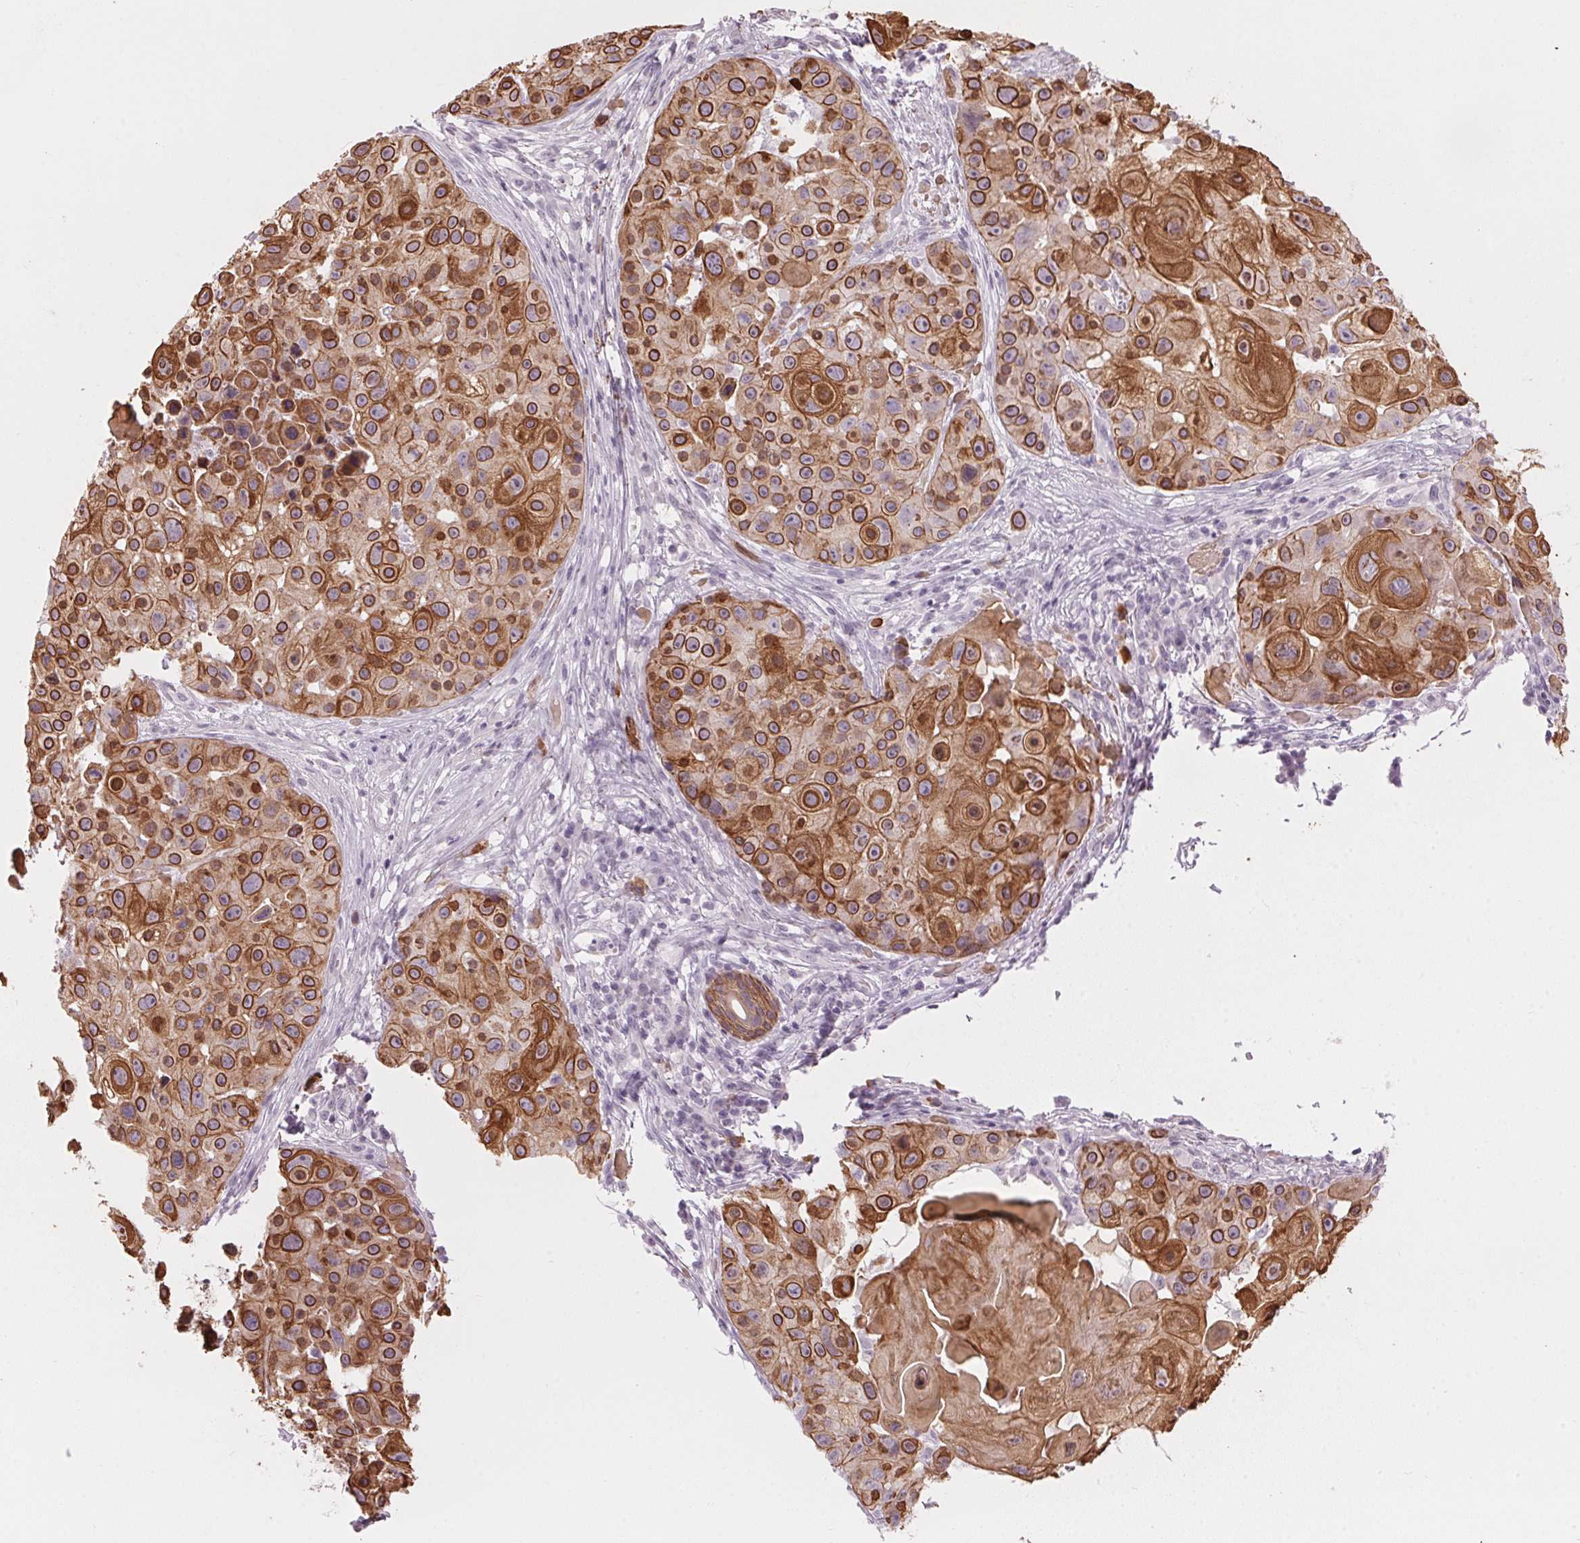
{"staining": {"intensity": "strong", "quantity": ">75%", "location": "cytoplasmic/membranous"}, "tissue": "skin cancer", "cell_type": "Tumor cells", "image_type": "cancer", "snomed": [{"axis": "morphology", "description": "Squamous cell carcinoma, NOS"}, {"axis": "topography", "description": "Skin"}], "caption": "Immunohistochemical staining of squamous cell carcinoma (skin) exhibits high levels of strong cytoplasmic/membranous expression in approximately >75% of tumor cells.", "gene": "SCTR", "patient": {"sex": "male", "age": 92}}